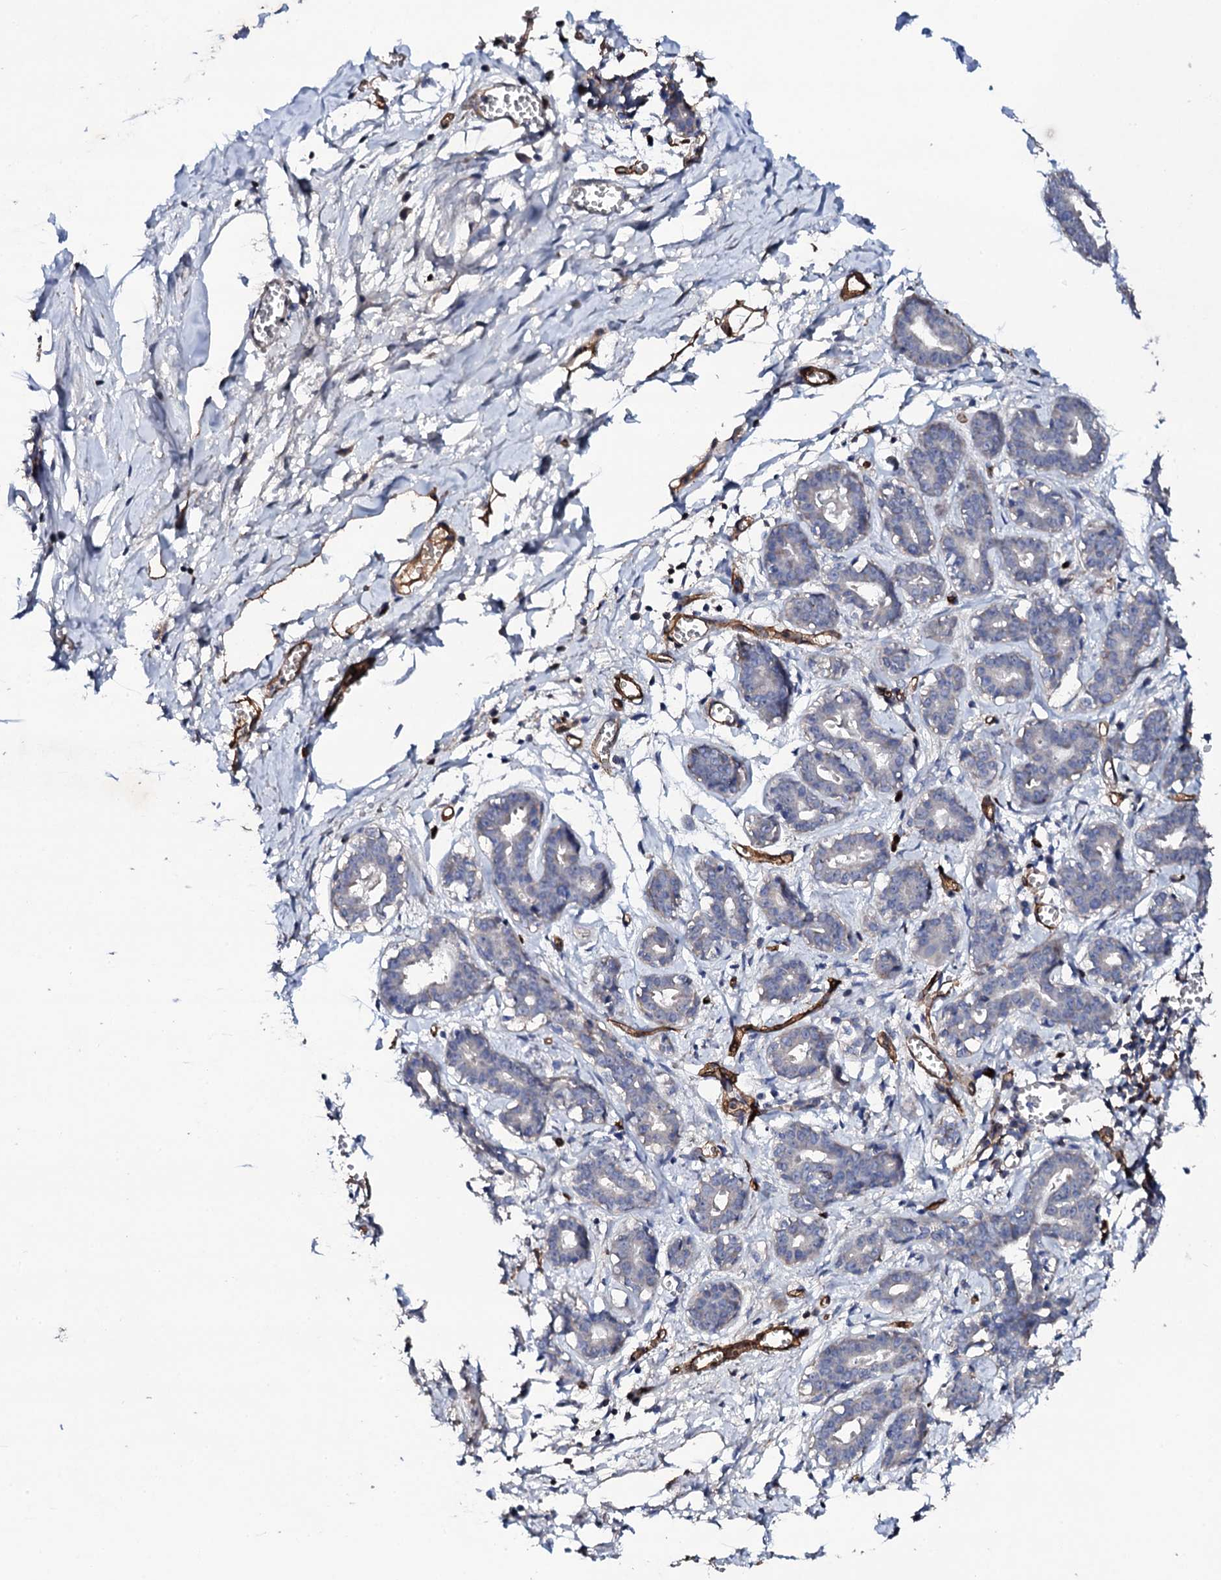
{"staining": {"intensity": "moderate", "quantity": "25%-75%", "location": "cytoplasmic/membranous"}, "tissue": "breast", "cell_type": "Adipocytes", "image_type": "normal", "snomed": [{"axis": "morphology", "description": "Normal tissue, NOS"}, {"axis": "topography", "description": "Breast"}], "caption": "The histopathology image shows immunohistochemical staining of benign breast. There is moderate cytoplasmic/membranous positivity is seen in about 25%-75% of adipocytes.", "gene": "DBX1", "patient": {"sex": "female", "age": 27}}